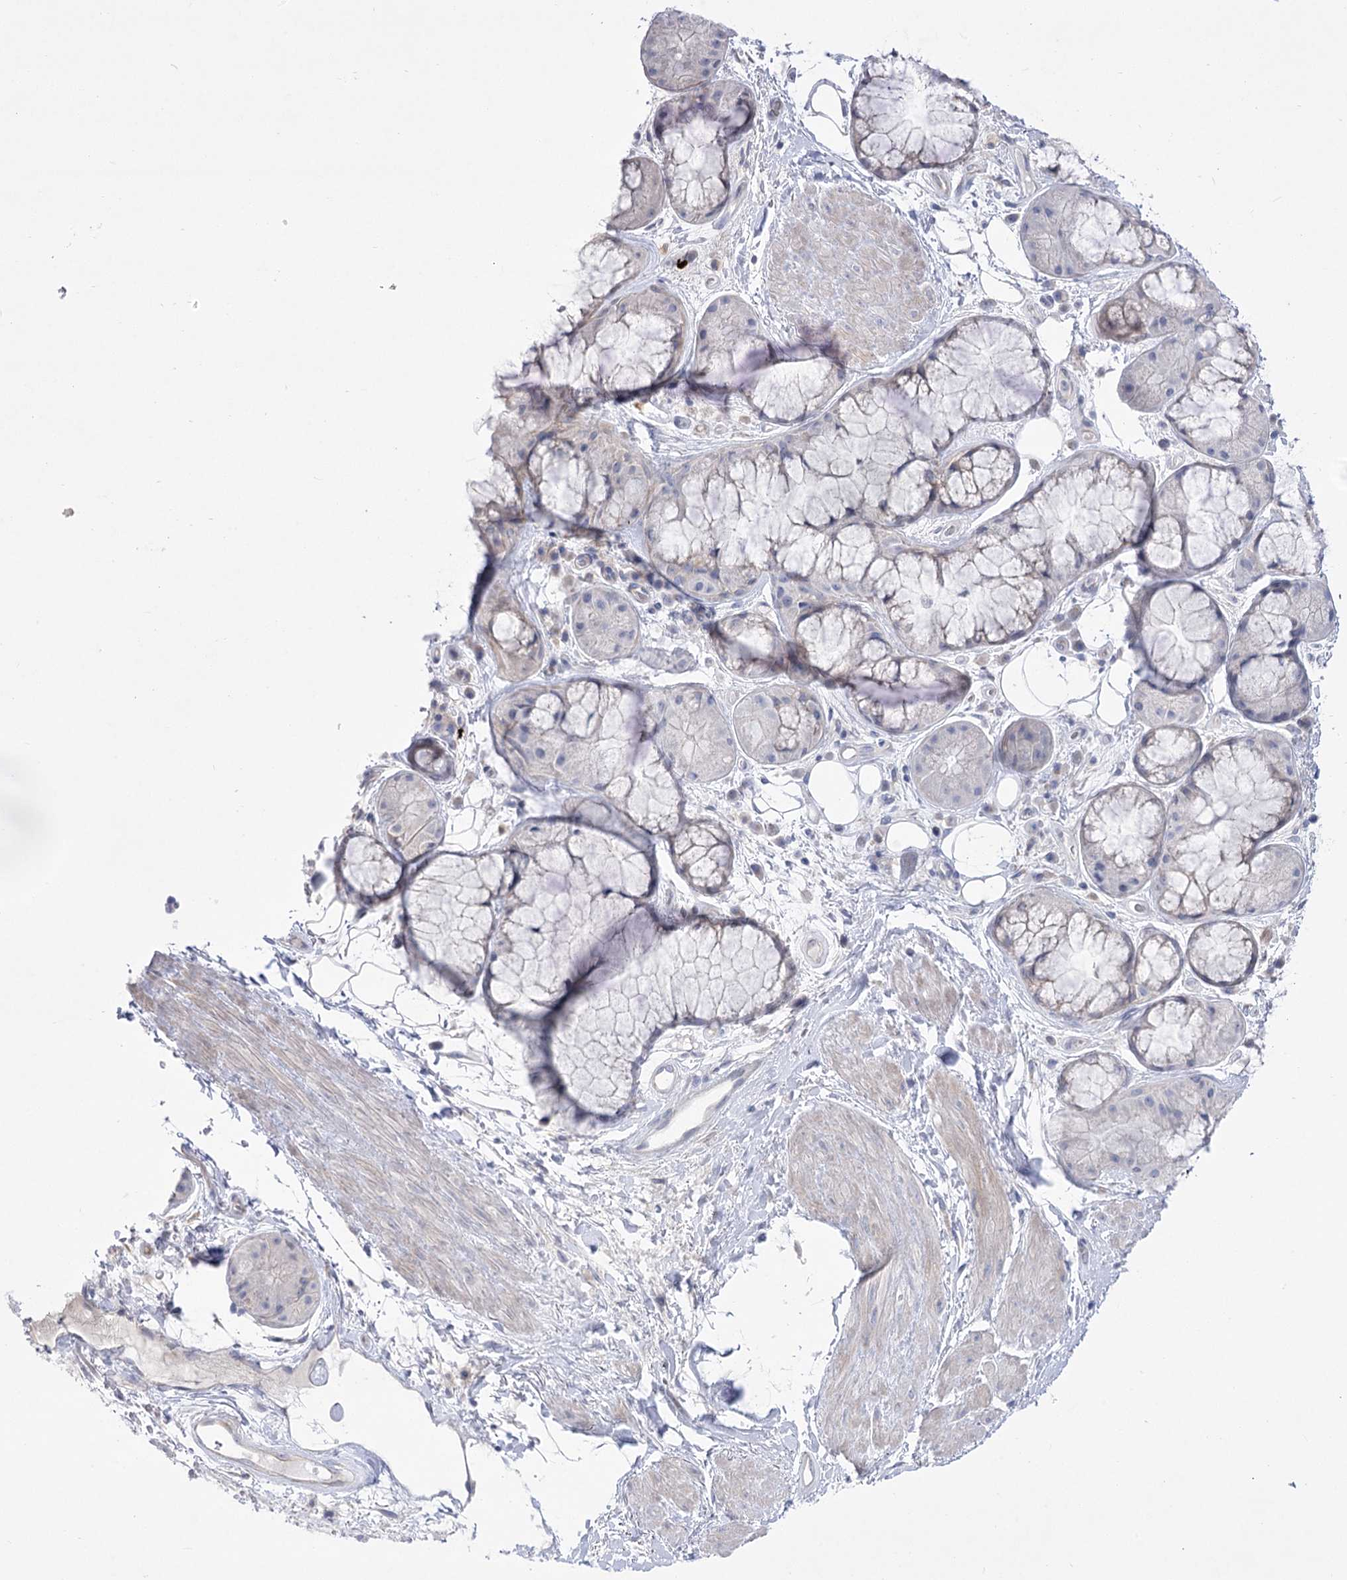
{"staining": {"intensity": "weak", "quantity": "<25%", "location": "cytoplasmic/membranous"}, "tissue": "bronchus", "cell_type": "Respiratory epithelial cells", "image_type": "normal", "snomed": [{"axis": "morphology", "description": "Normal tissue, NOS"}, {"axis": "morphology", "description": "Squamous cell carcinoma, NOS"}, {"axis": "topography", "description": "Lymph node"}, {"axis": "topography", "description": "Bronchus"}, {"axis": "topography", "description": "Lung"}], "caption": "Respiratory epithelial cells are negative for protein expression in unremarkable human bronchus. Brightfield microscopy of immunohistochemistry stained with DAB (brown) and hematoxylin (blue), captured at high magnification.", "gene": "HELT", "patient": {"sex": "male", "age": 66}}